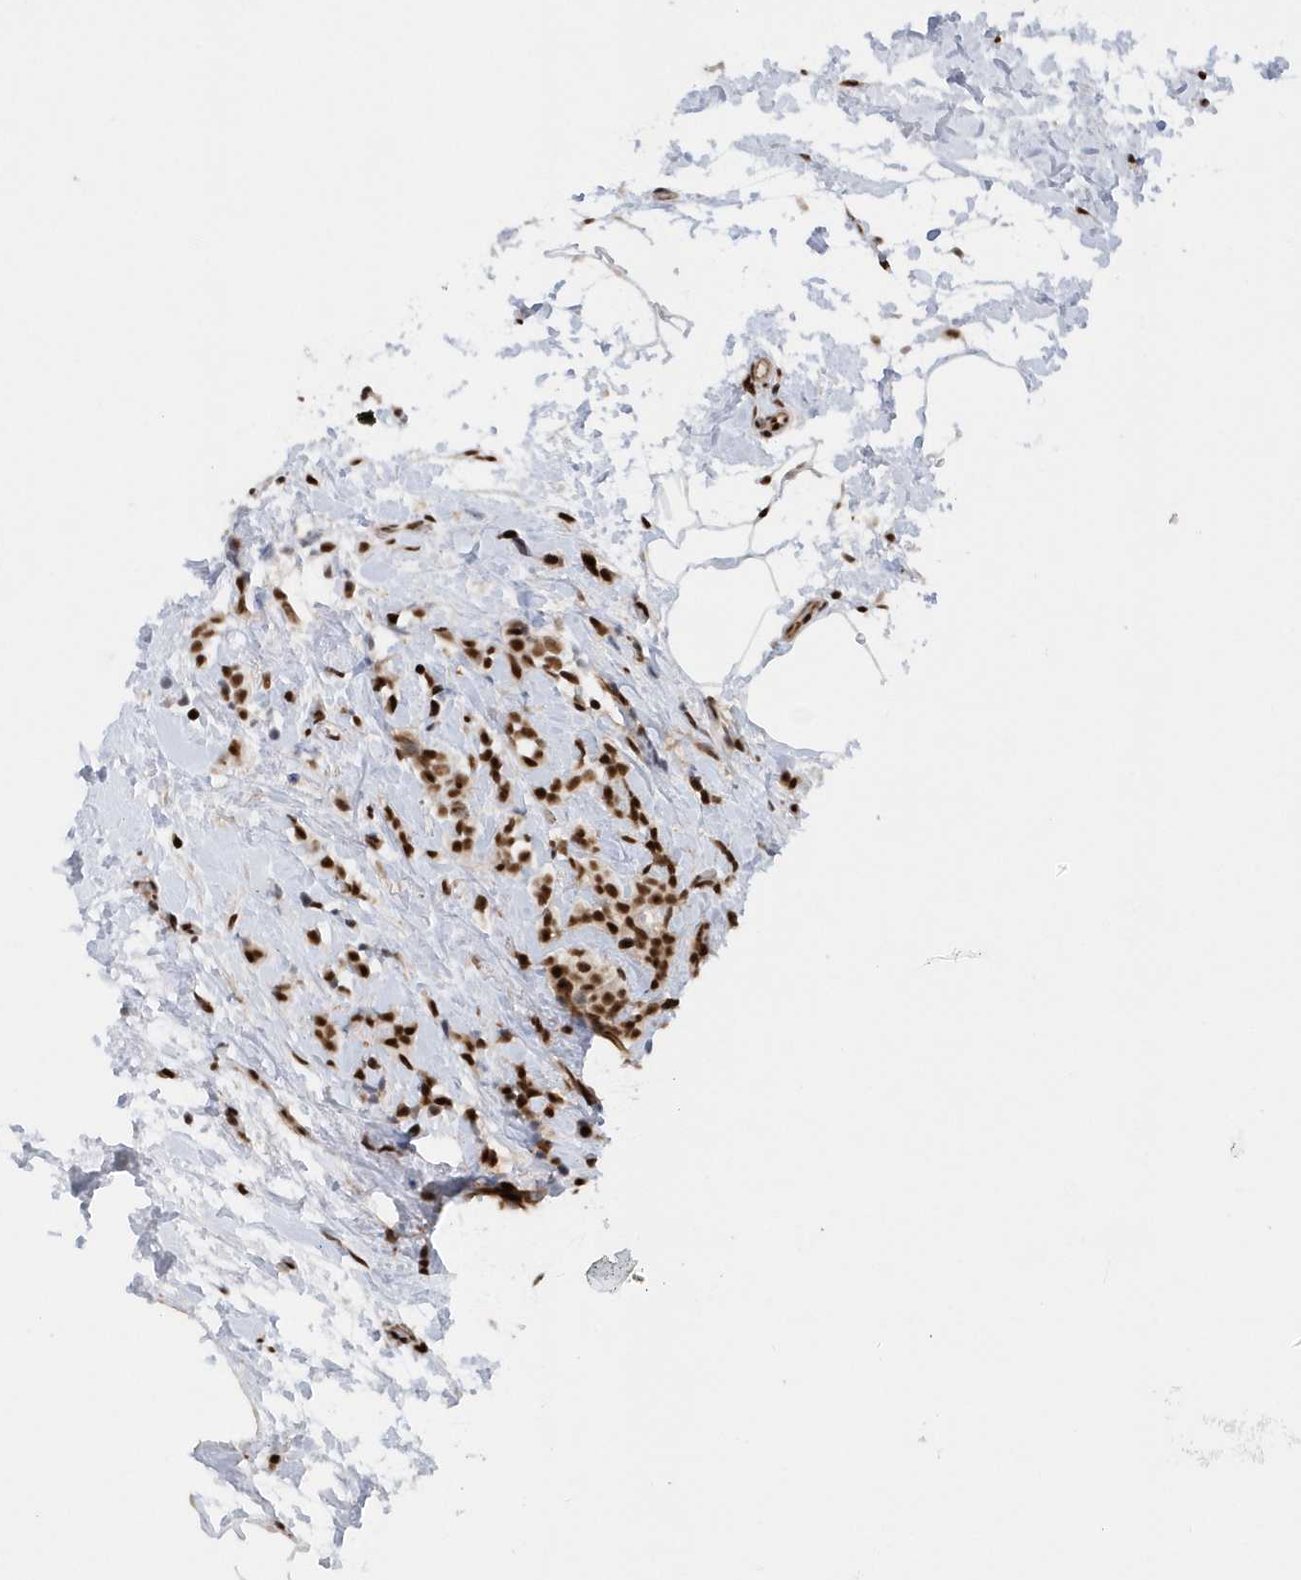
{"staining": {"intensity": "strong", "quantity": ">75%", "location": "nuclear"}, "tissue": "breast cancer", "cell_type": "Tumor cells", "image_type": "cancer", "snomed": [{"axis": "morphology", "description": "Lobular carcinoma, in situ"}, {"axis": "morphology", "description": "Lobular carcinoma"}, {"axis": "topography", "description": "Breast"}], "caption": "Human breast cancer stained with a protein marker reveals strong staining in tumor cells.", "gene": "SEPHS1", "patient": {"sex": "female", "age": 41}}